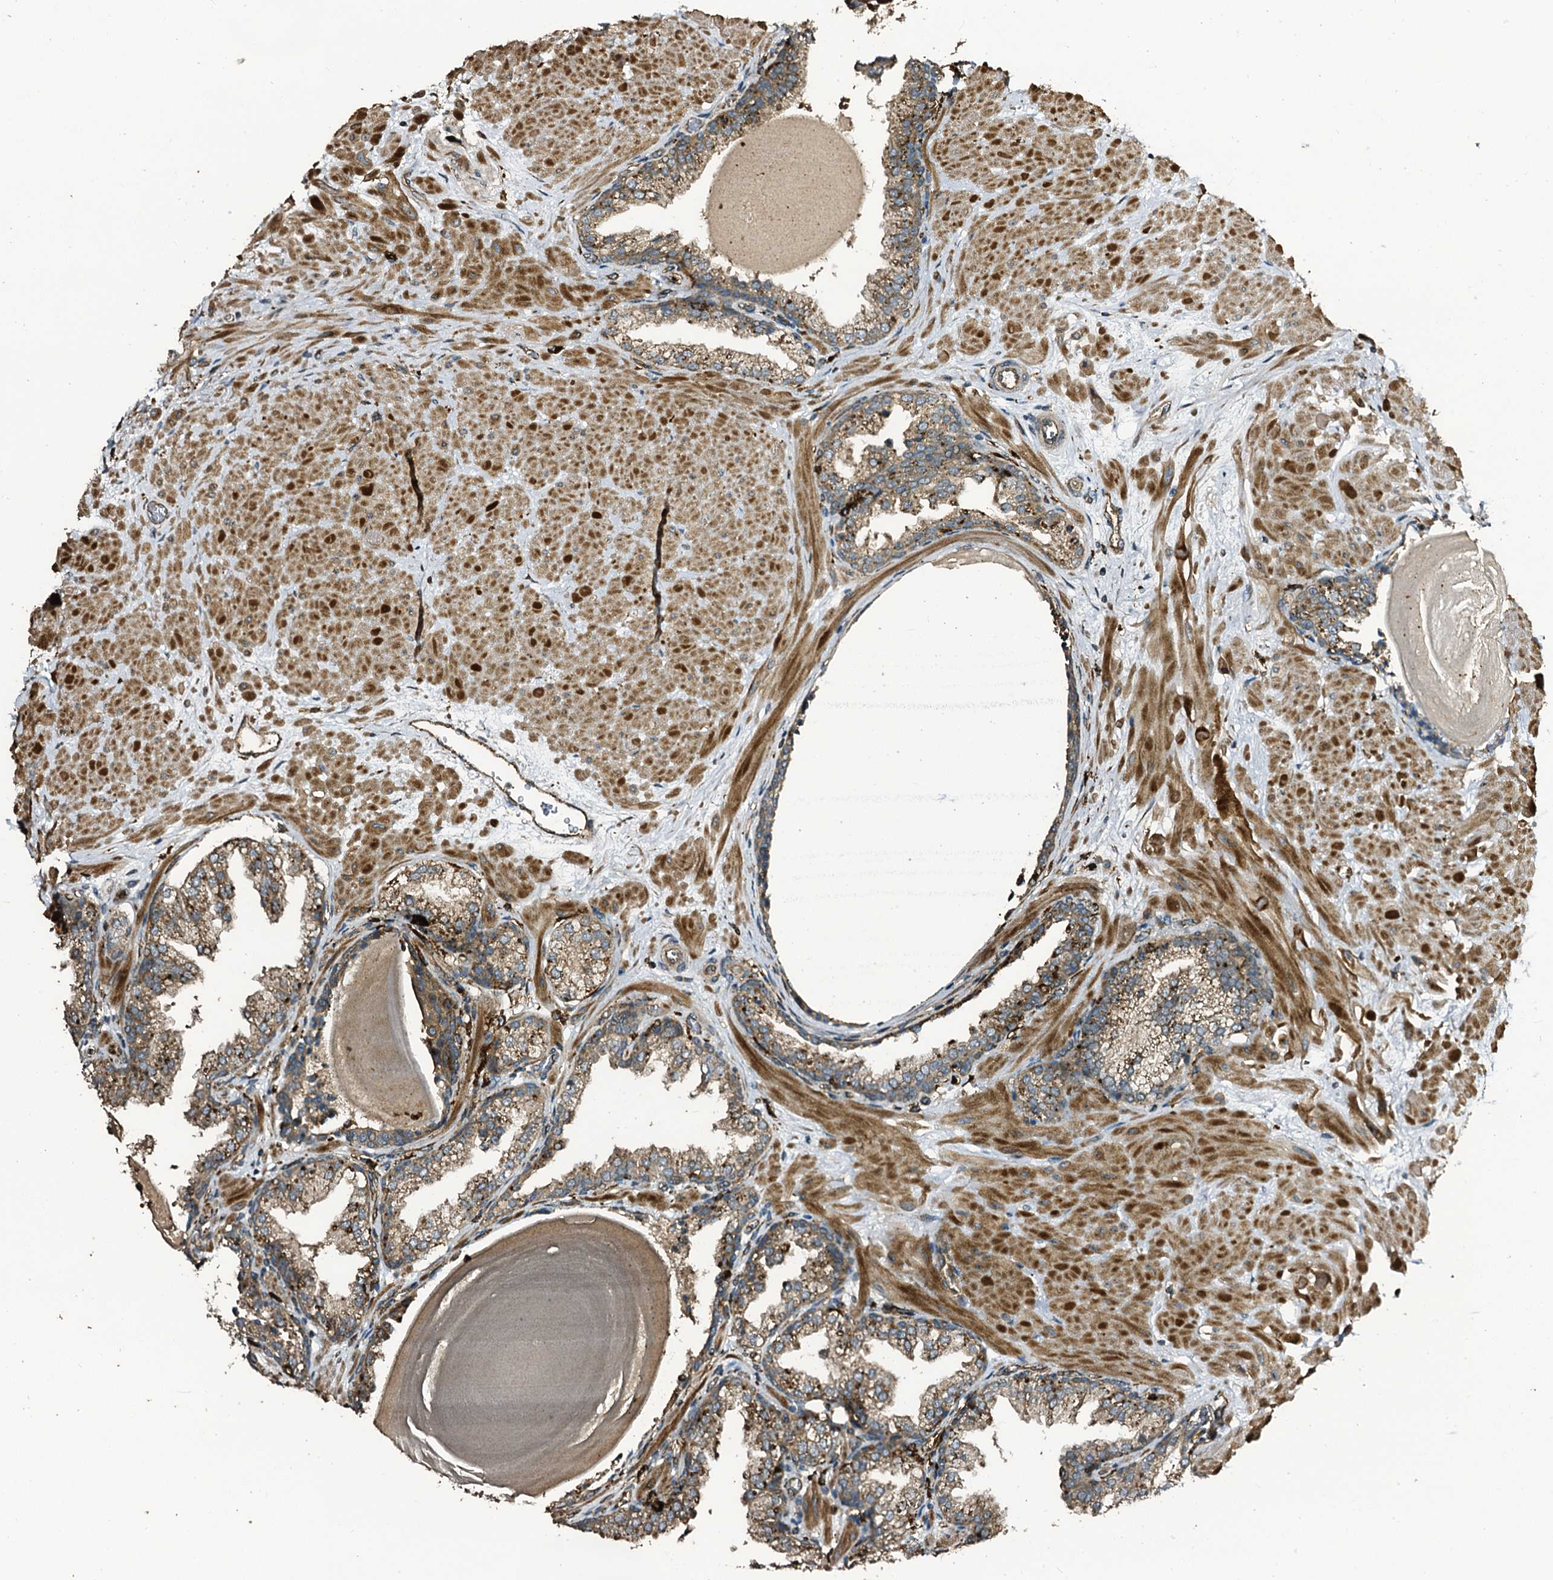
{"staining": {"intensity": "moderate", "quantity": "25%-75%", "location": "cytoplasmic/membranous"}, "tissue": "prostate", "cell_type": "Glandular cells", "image_type": "normal", "snomed": [{"axis": "morphology", "description": "Normal tissue, NOS"}, {"axis": "topography", "description": "Prostate"}], "caption": "The photomicrograph reveals immunohistochemical staining of benign prostate. There is moderate cytoplasmic/membranous staining is seen in approximately 25%-75% of glandular cells.", "gene": "TPGS2", "patient": {"sex": "male", "age": 48}}